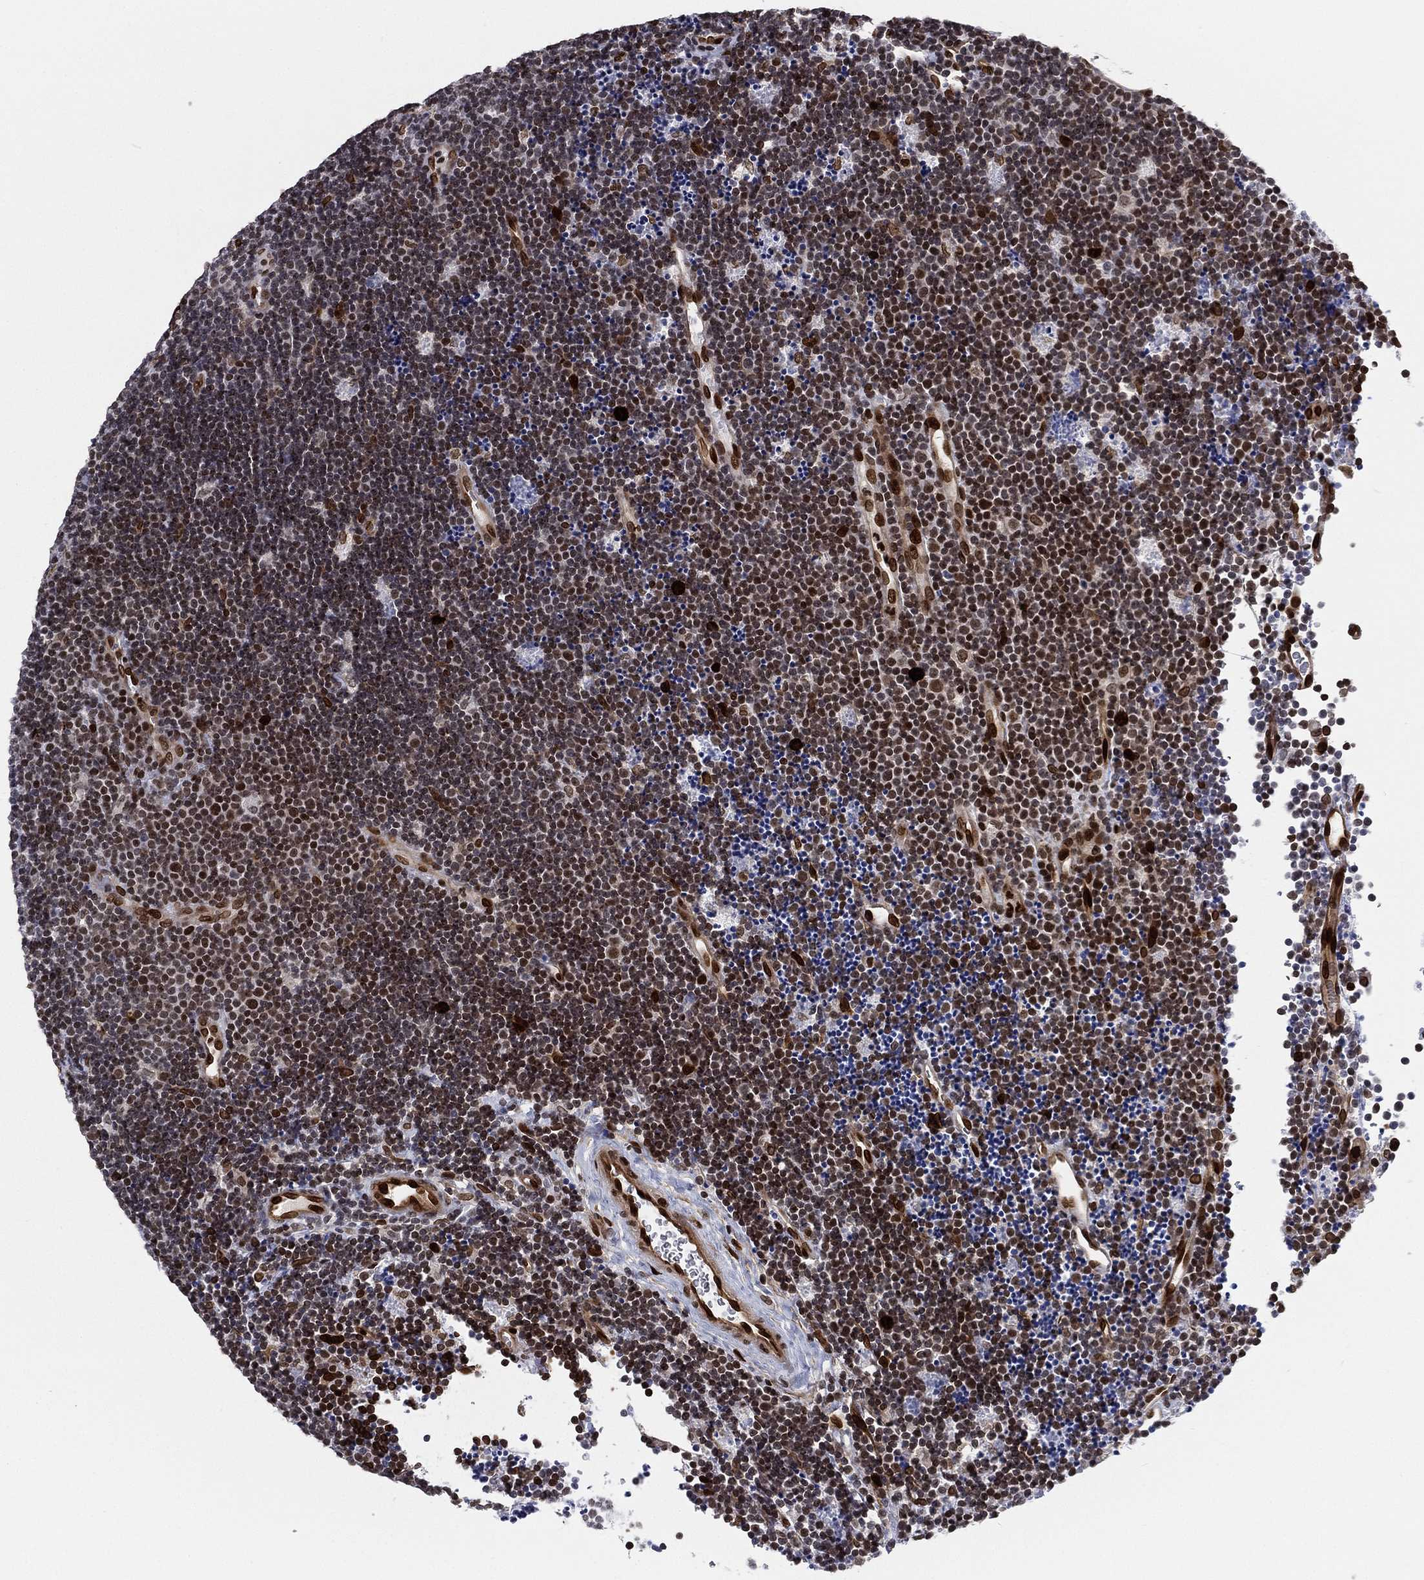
{"staining": {"intensity": "strong", "quantity": "25%-75%", "location": "nuclear"}, "tissue": "lymphoma", "cell_type": "Tumor cells", "image_type": "cancer", "snomed": [{"axis": "morphology", "description": "Malignant lymphoma, non-Hodgkin's type, Low grade"}, {"axis": "topography", "description": "Brain"}], "caption": "Brown immunohistochemical staining in low-grade malignant lymphoma, non-Hodgkin's type shows strong nuclear staining in approximately 25%-75% of tumor cells.", "gene": "LMNB1", "patient": {"sex": "female", "age": 66}}